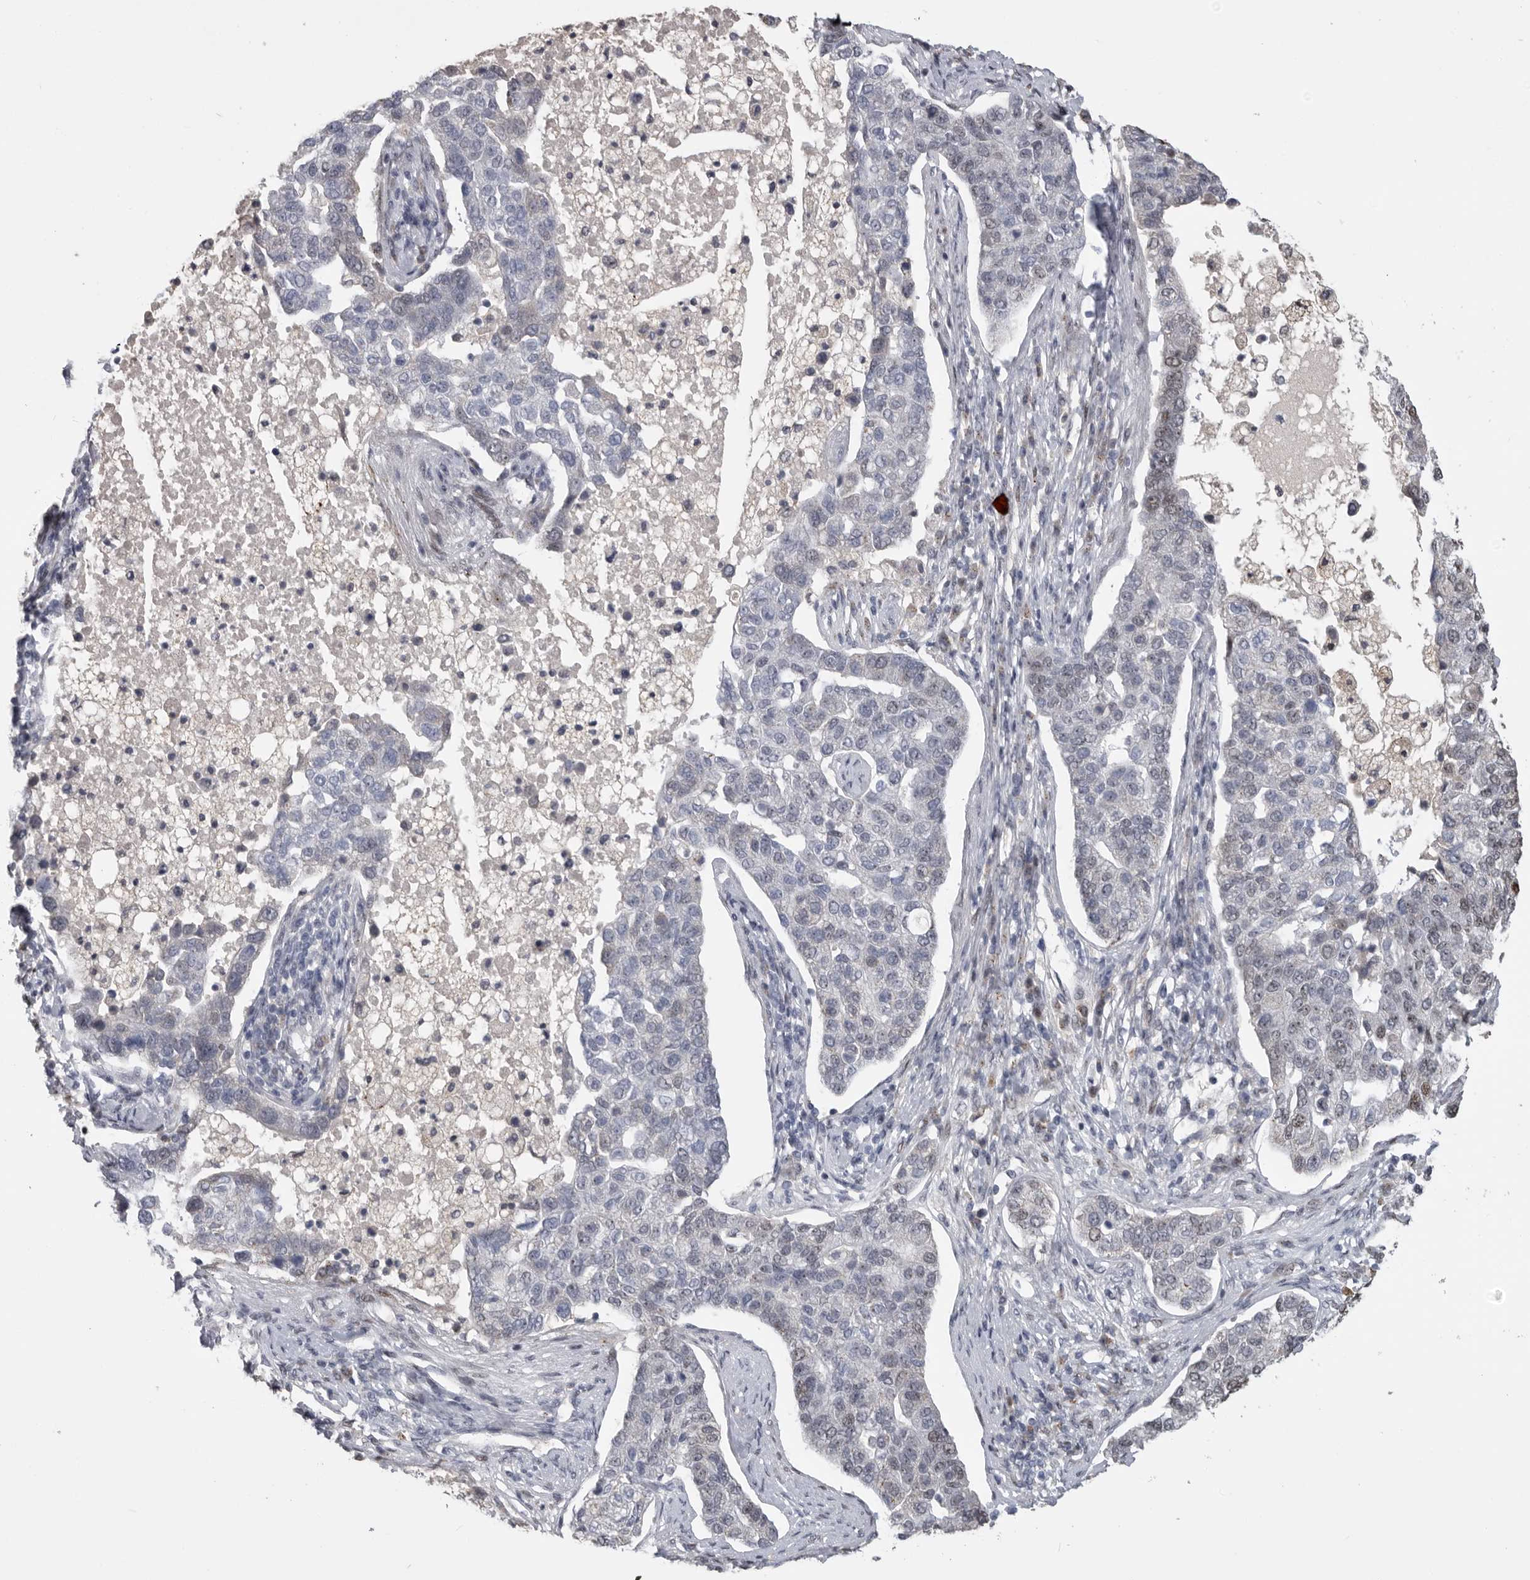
{"staining": {"intensity": "weak", "quantity": "25%-75%", "location": "nuclear"}, "tissue": "pancreatic cancer", "cell_type": "Tumor cells", "image_type": "cancer", "snomed": [{"axis": "morphology", "description": "Adenocarcinoma, NOS"}, {"axis": "topography", "description": "Pancreas"}], "caption": "Pancreatic adenocarcinoma stained with DAB (3,3'-diaminobenzidine) immunohistochemistry (IHC) reveals low levels of weak nuclear staining in about 25%-75% of tumor cells.", "gene": "PCMTD1", "patient": {"sex": "female", "age": 61}}